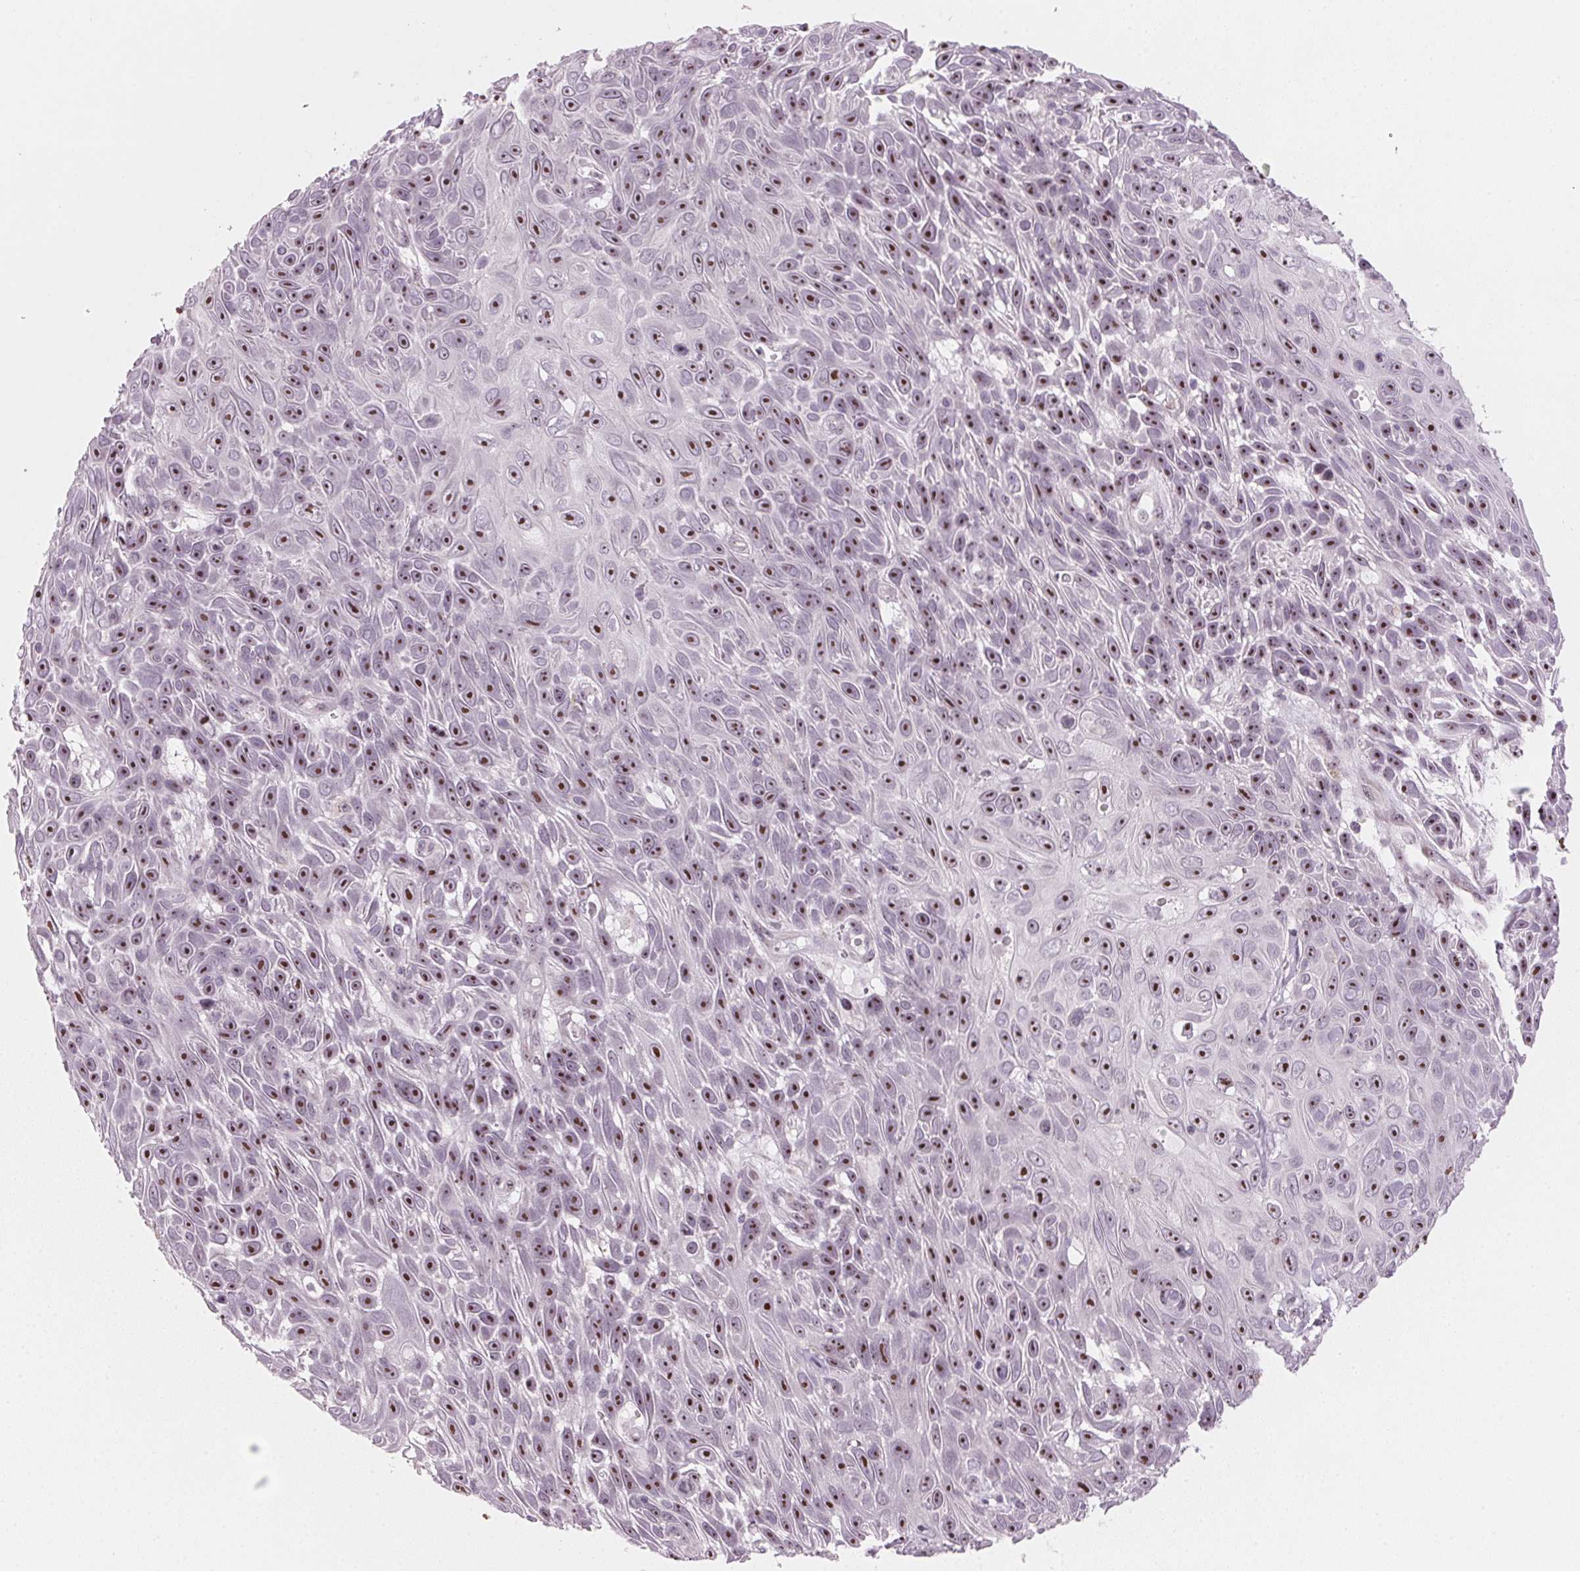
{"staining": {"intensity": "strong", "quantity": ">75%", "location": "nuclear"}, "tissue": "skin cancer", "cell_type": "Tumor cells", "image_type": "cancer", "snomed": [{"axis": "morphology", "description": "Squamous cell carcinoma, NOS"}, {"axis": "topography", "description": "Skin"}], "caption": "This micrograph displays skin cancer stained with immunohistochemistry (IHC) to label a protein in brown. The nuclear of tumor cells show strong positivity for the protein. Nuclei are counter-stained blue.", "gene": "DNTTIP2", "patient": {"sex": "male", "age": 82}}